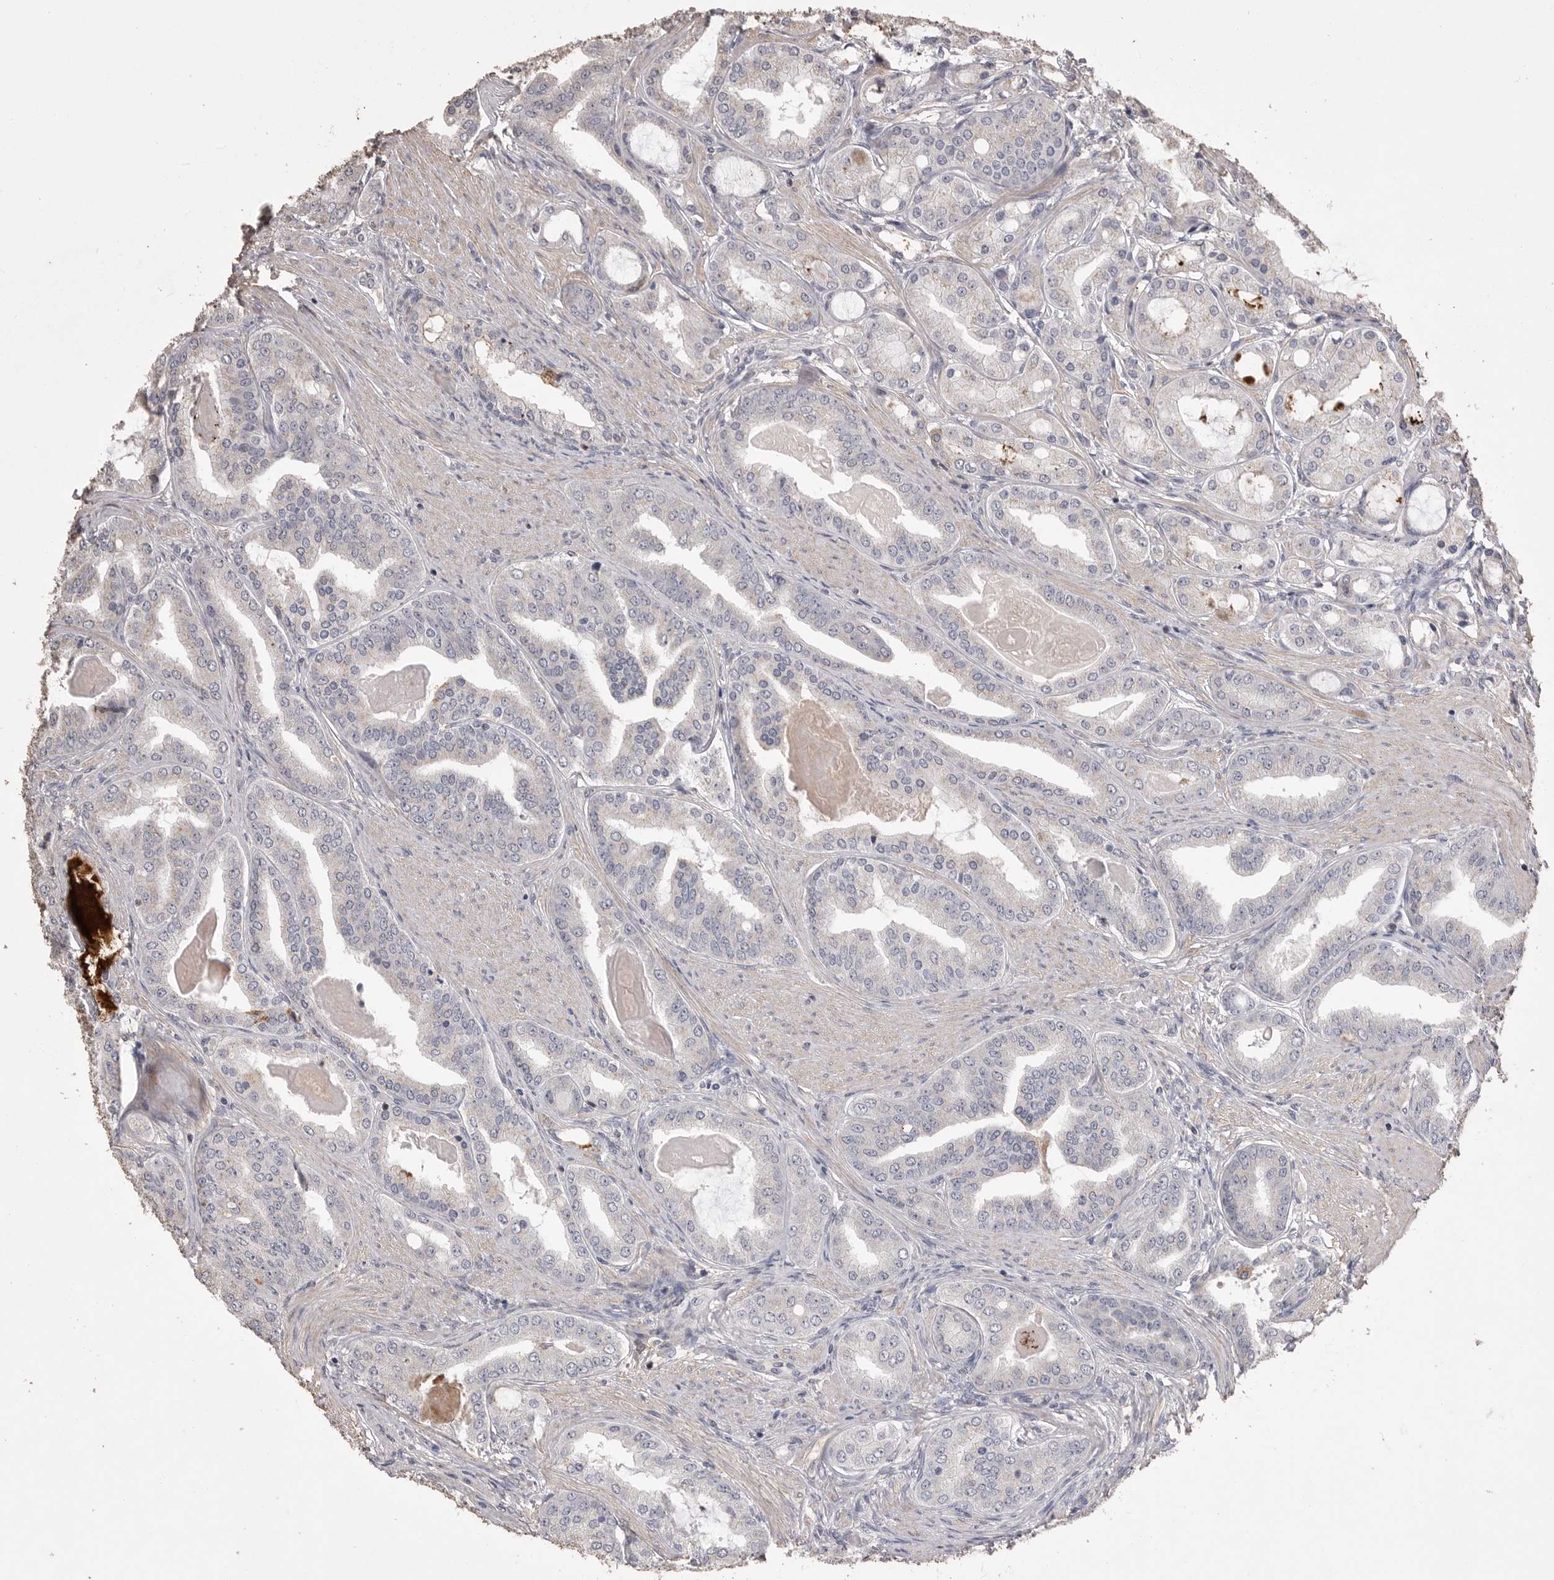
{"staining": {"intensity": "negative", "quantity": "none", "location": "none"}, "tissue": "prostate cancer", "cell_type": "Tumor cells", "image_type": "cancer", "snomed": [{"axis": "morphology", "description": "Adenocarcinoma, High grade"}, {"axis": "topography", "description": "Prostate"}], "caption": "Histopathology image shows no significant protein expression in tumor cells of prostate cancer.", "gene": "MMP7", "patient": {"sex": "male", "age": 60}}